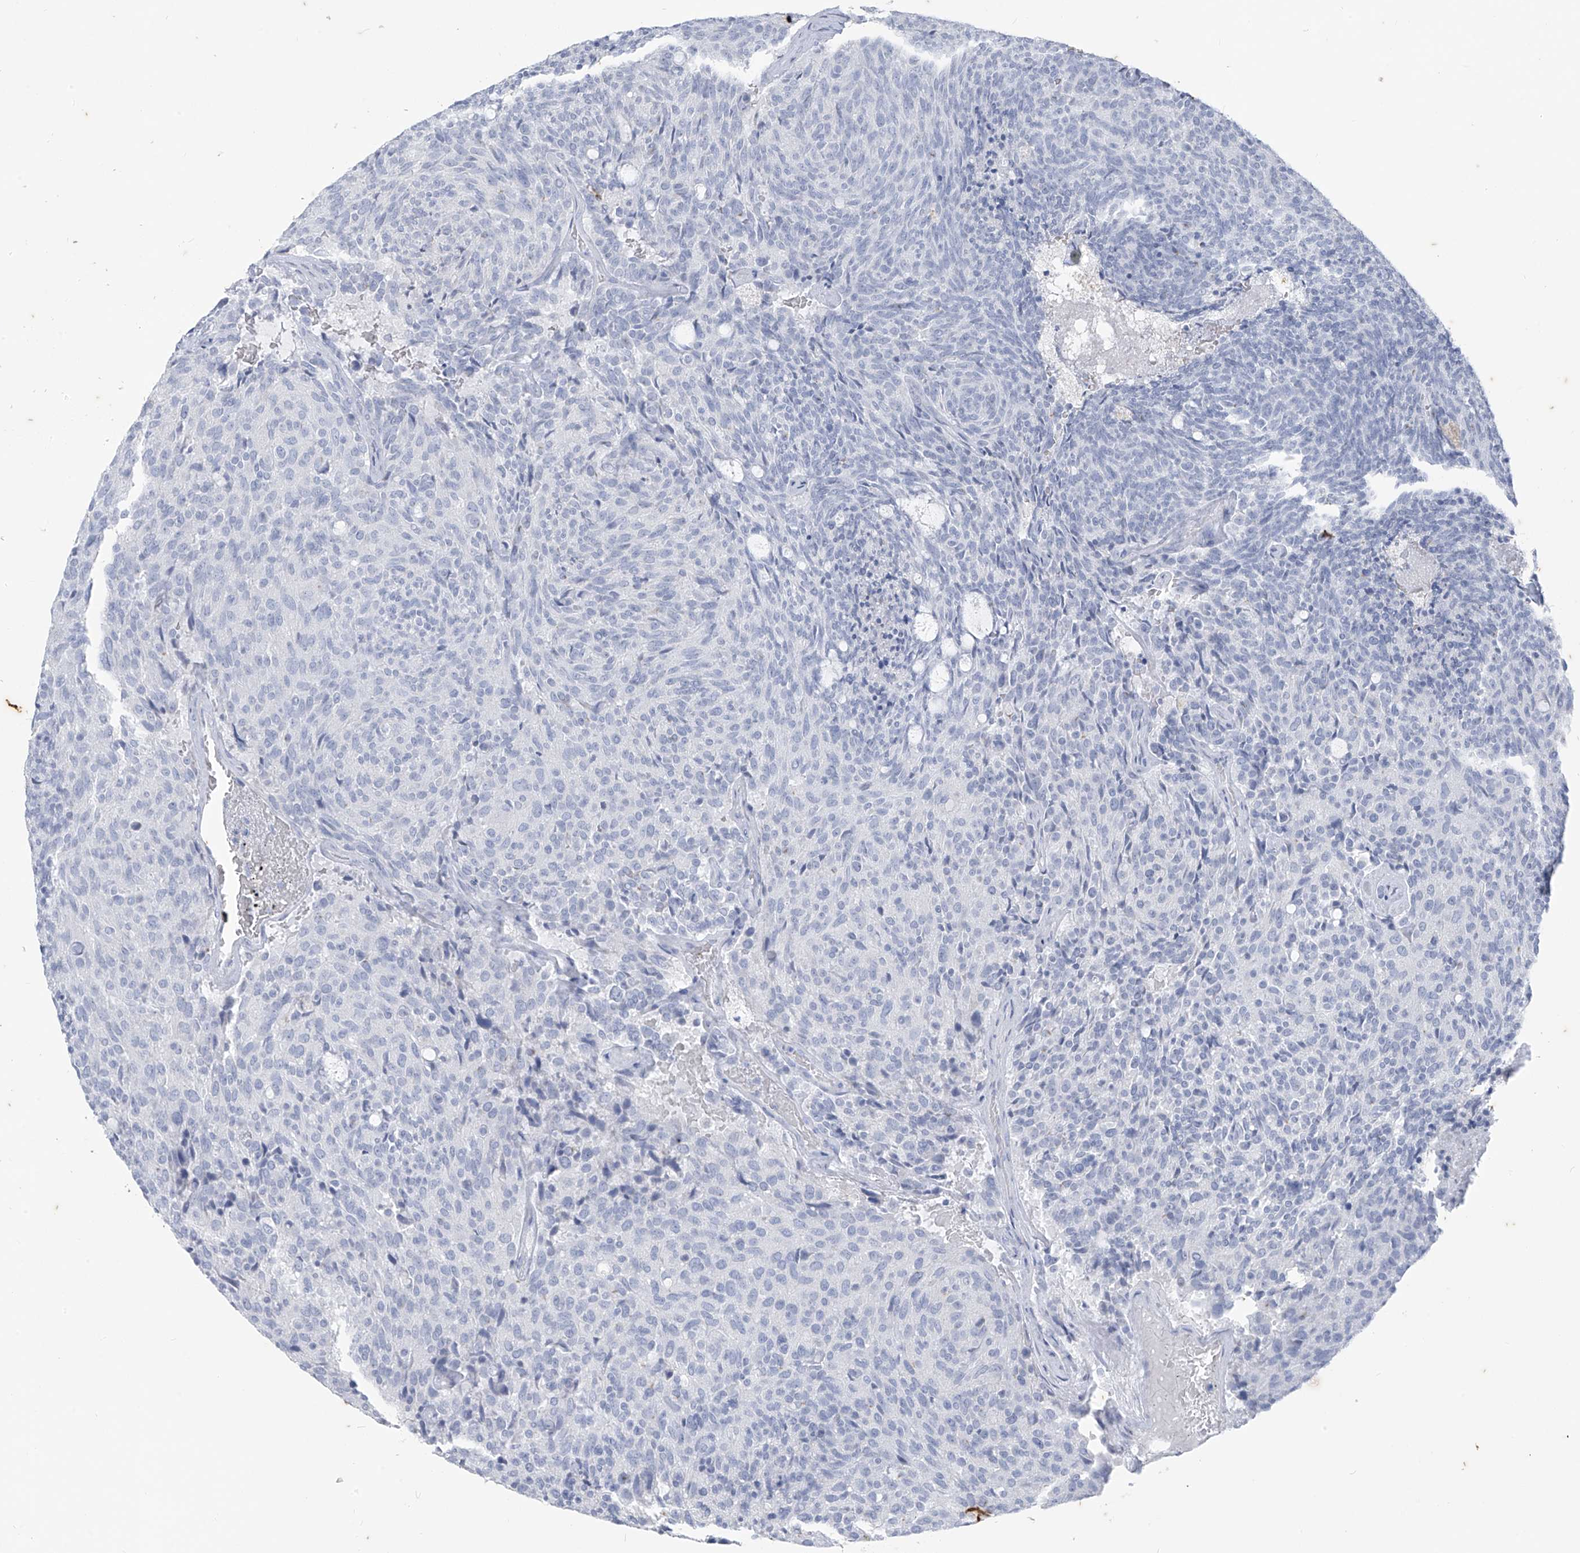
{"staining": {"intensity": "negative", "quantity": "none", "location": "none"}, "tissue": "carcinoid", "cell_type": "Tumor cells", "image_type": "cancer", "snomed": [{"axis": "morphology", "description": "Carcinoid, malignant, NOS"}, {"axis": "topography", "description": "Pancreas"}], "caption": "Carcinoid stained for a protein using immunohistochemistry reveals no positivity tumor cells.", "gene": "CX3CR1", "patient": {"sex": "female", "age": 54}}